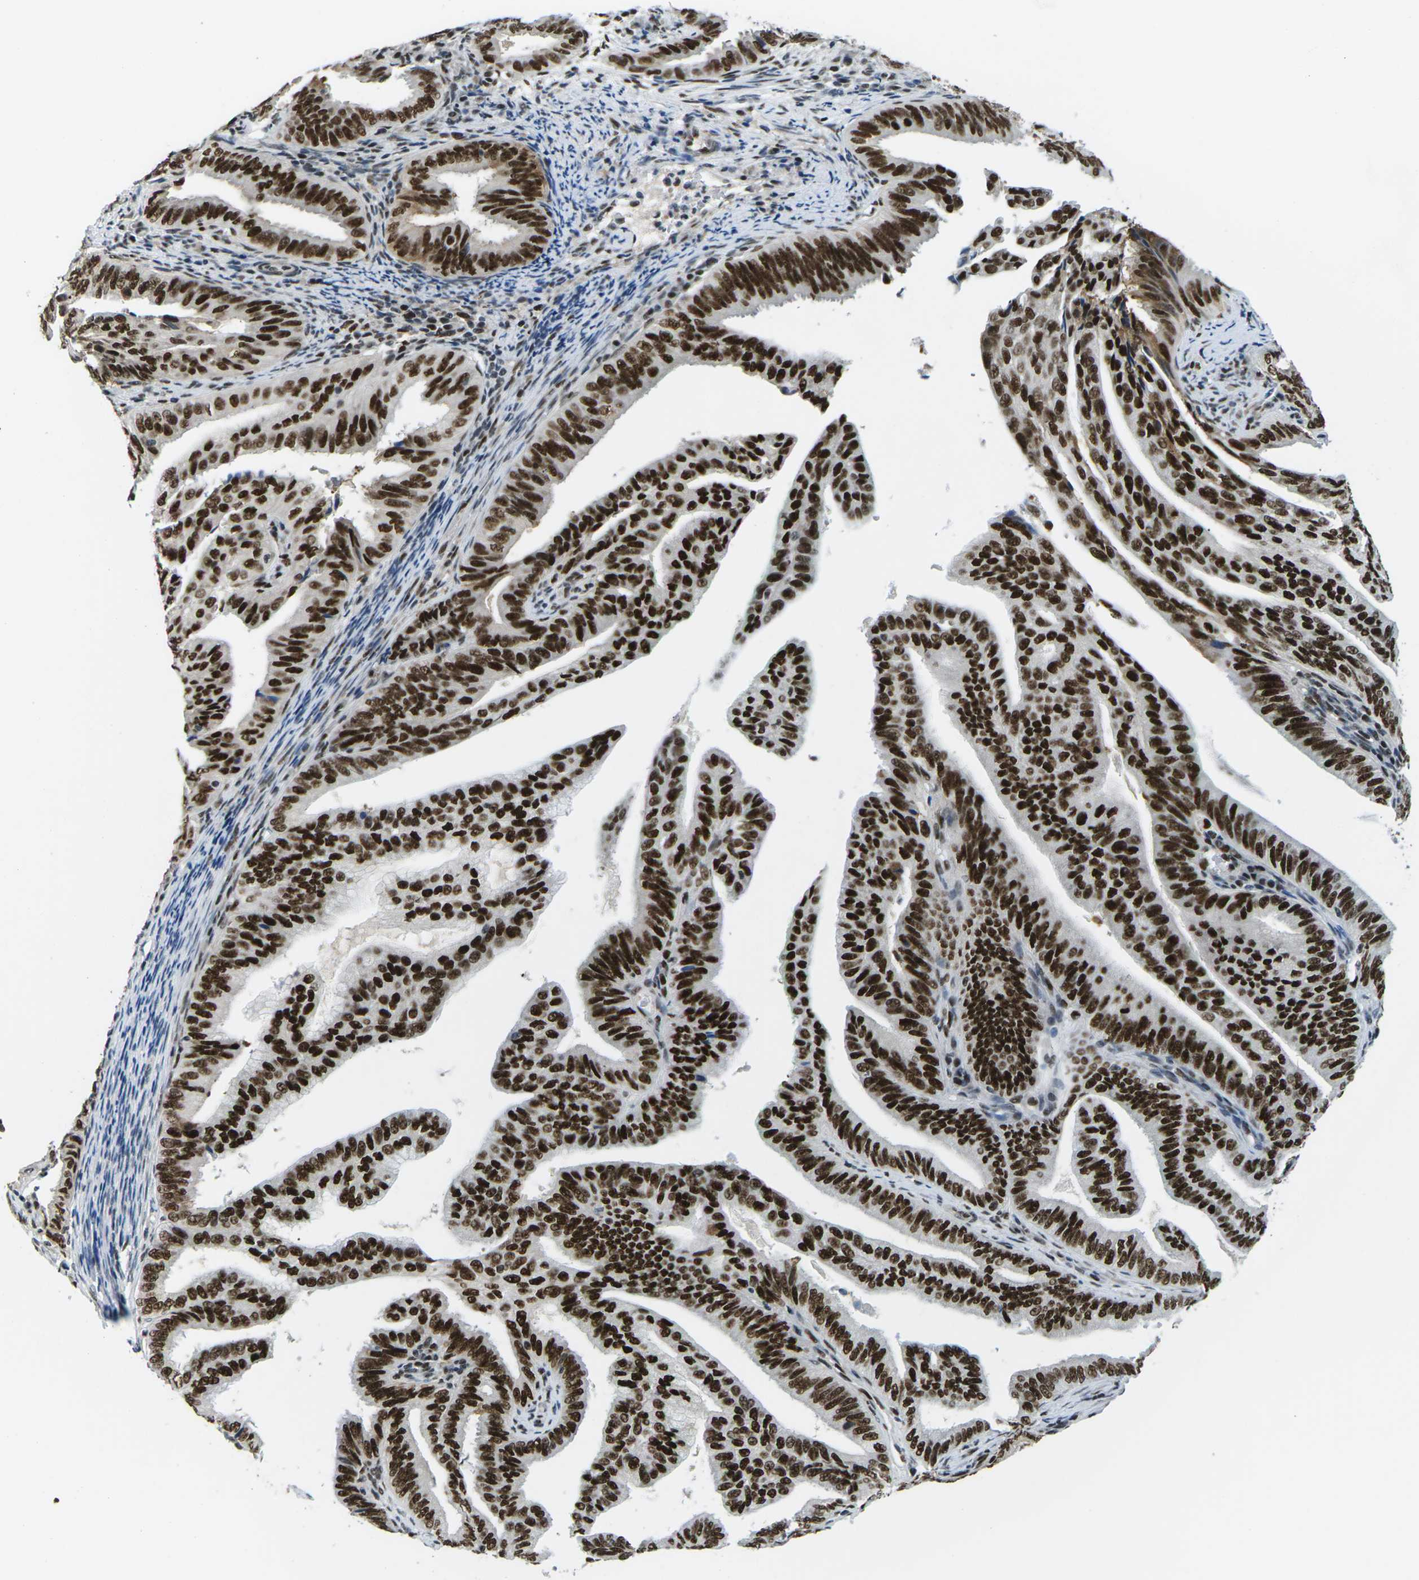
{"staining": {"intensity": "strong", "quantity": ">75%", "location": "nuclear"}, "tissue": "endometrial cancer", "cell_type": "Tumor cells", "image_type": "cancer", "snomed": [{"axis": "morphology", "description": "Adenocarcinoma, NOS"}, {"axis": "topography", "description": "Endometrium"}], "caption": "Endometrial cancer stained for a protein exhibits strong nuclear positivity in tumor cells.", "gene": "PSME3", "patient": {"sex": "female", "age": 58}}